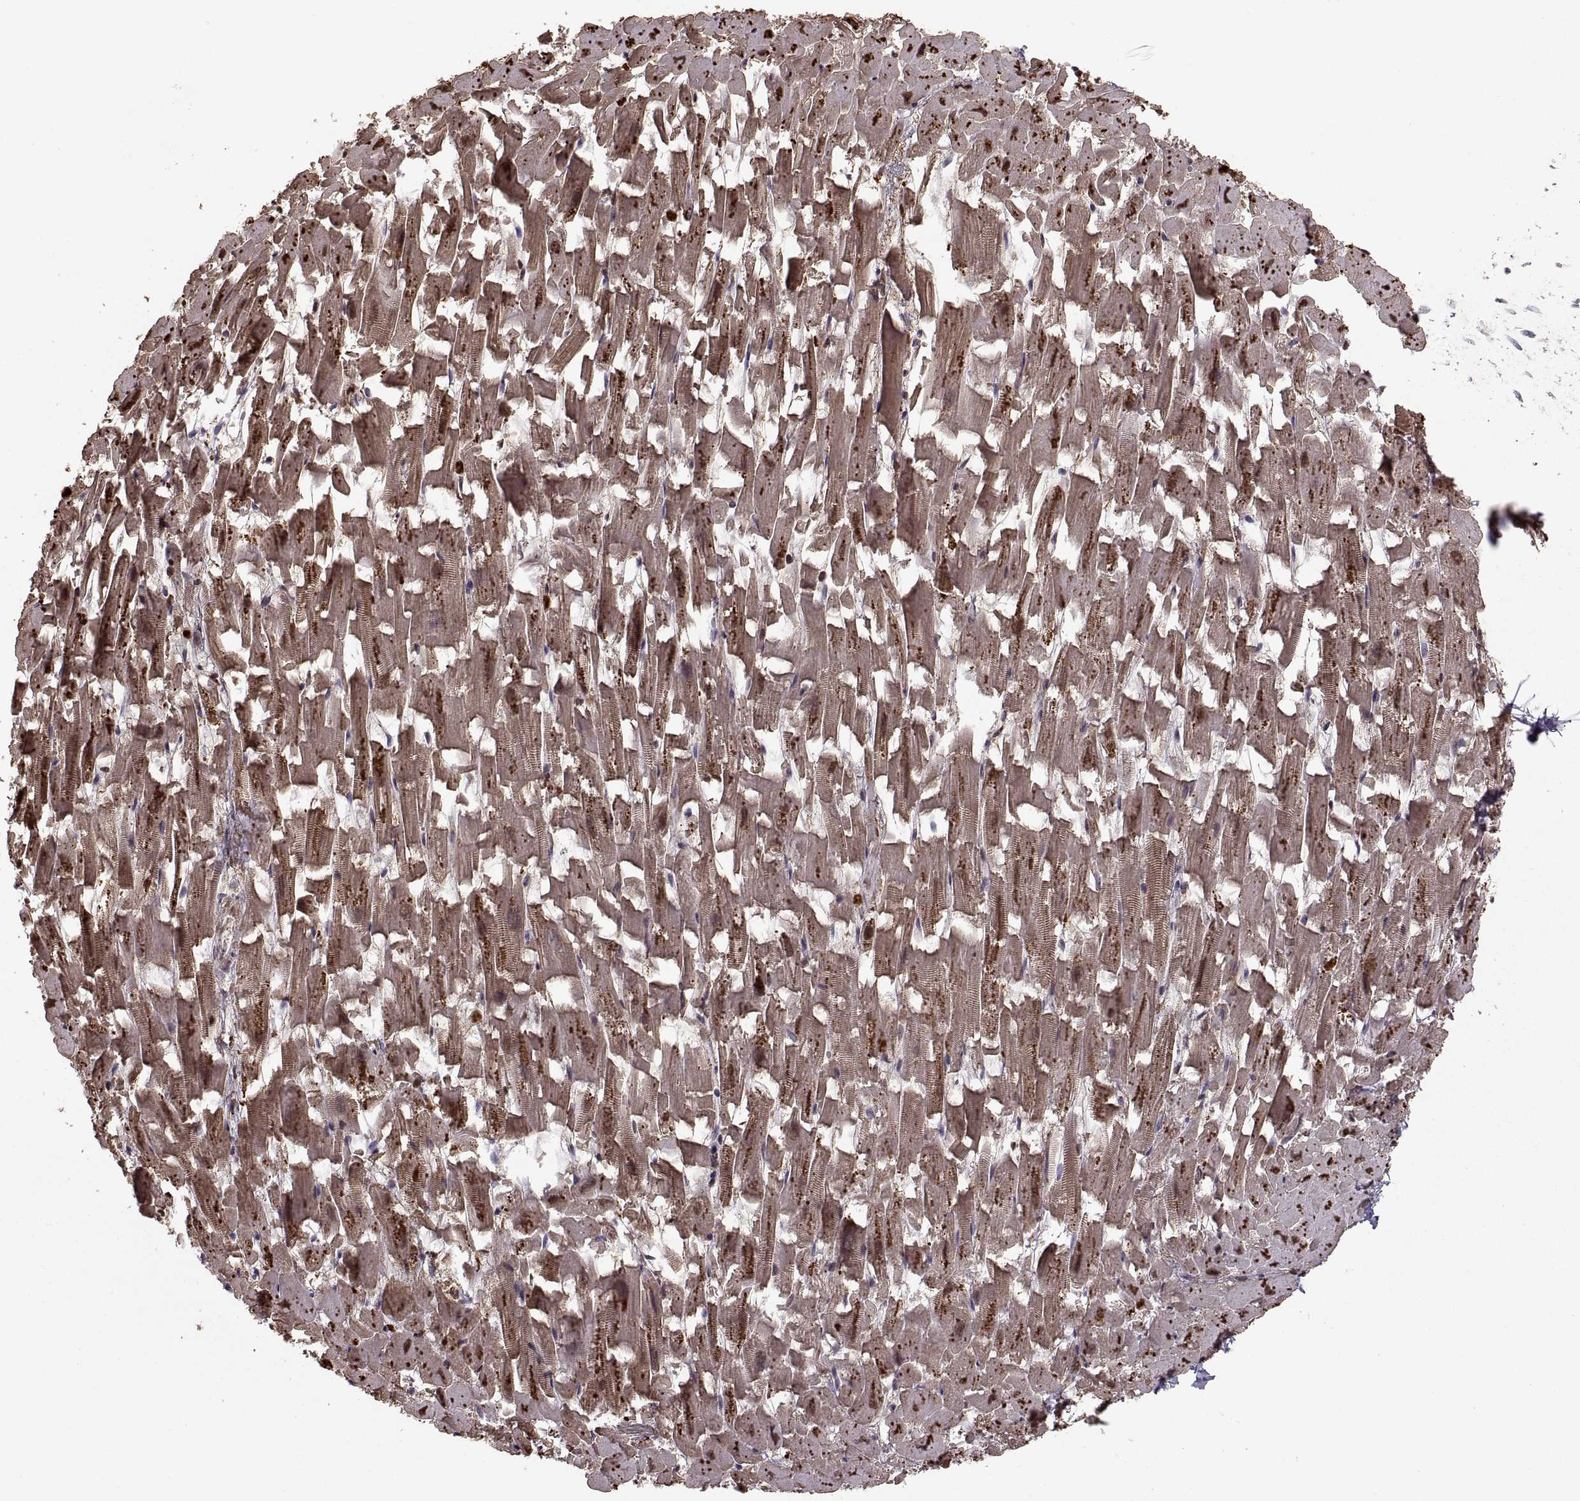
{"staining": {"intensity": "moderate", "quantity": ">75%", "location": "cytoplasmic/membranous"}, "tissue": "heart muscle", "cell_type": "Cardiomyocytes", "image_type": "normal", "snomed": [{"axis": "morphology", "description": "Normal tissue, NOS"}, {"axis": "topography", "description": "Heart"}], "caption": "A brown stain highlights moderate cytoplasmic/membranous expression of a protein in cardiomyocytes of benign heart muscle. The staining was performed using DAB (3,3'-diaminobenzidine) to visualize the protein expression in brown, while the nuclei were stained in blue with hematoxylin (Magnification: 20x).", "gene": "PALS1", "patient": {"sex": "female", "age": 64}}